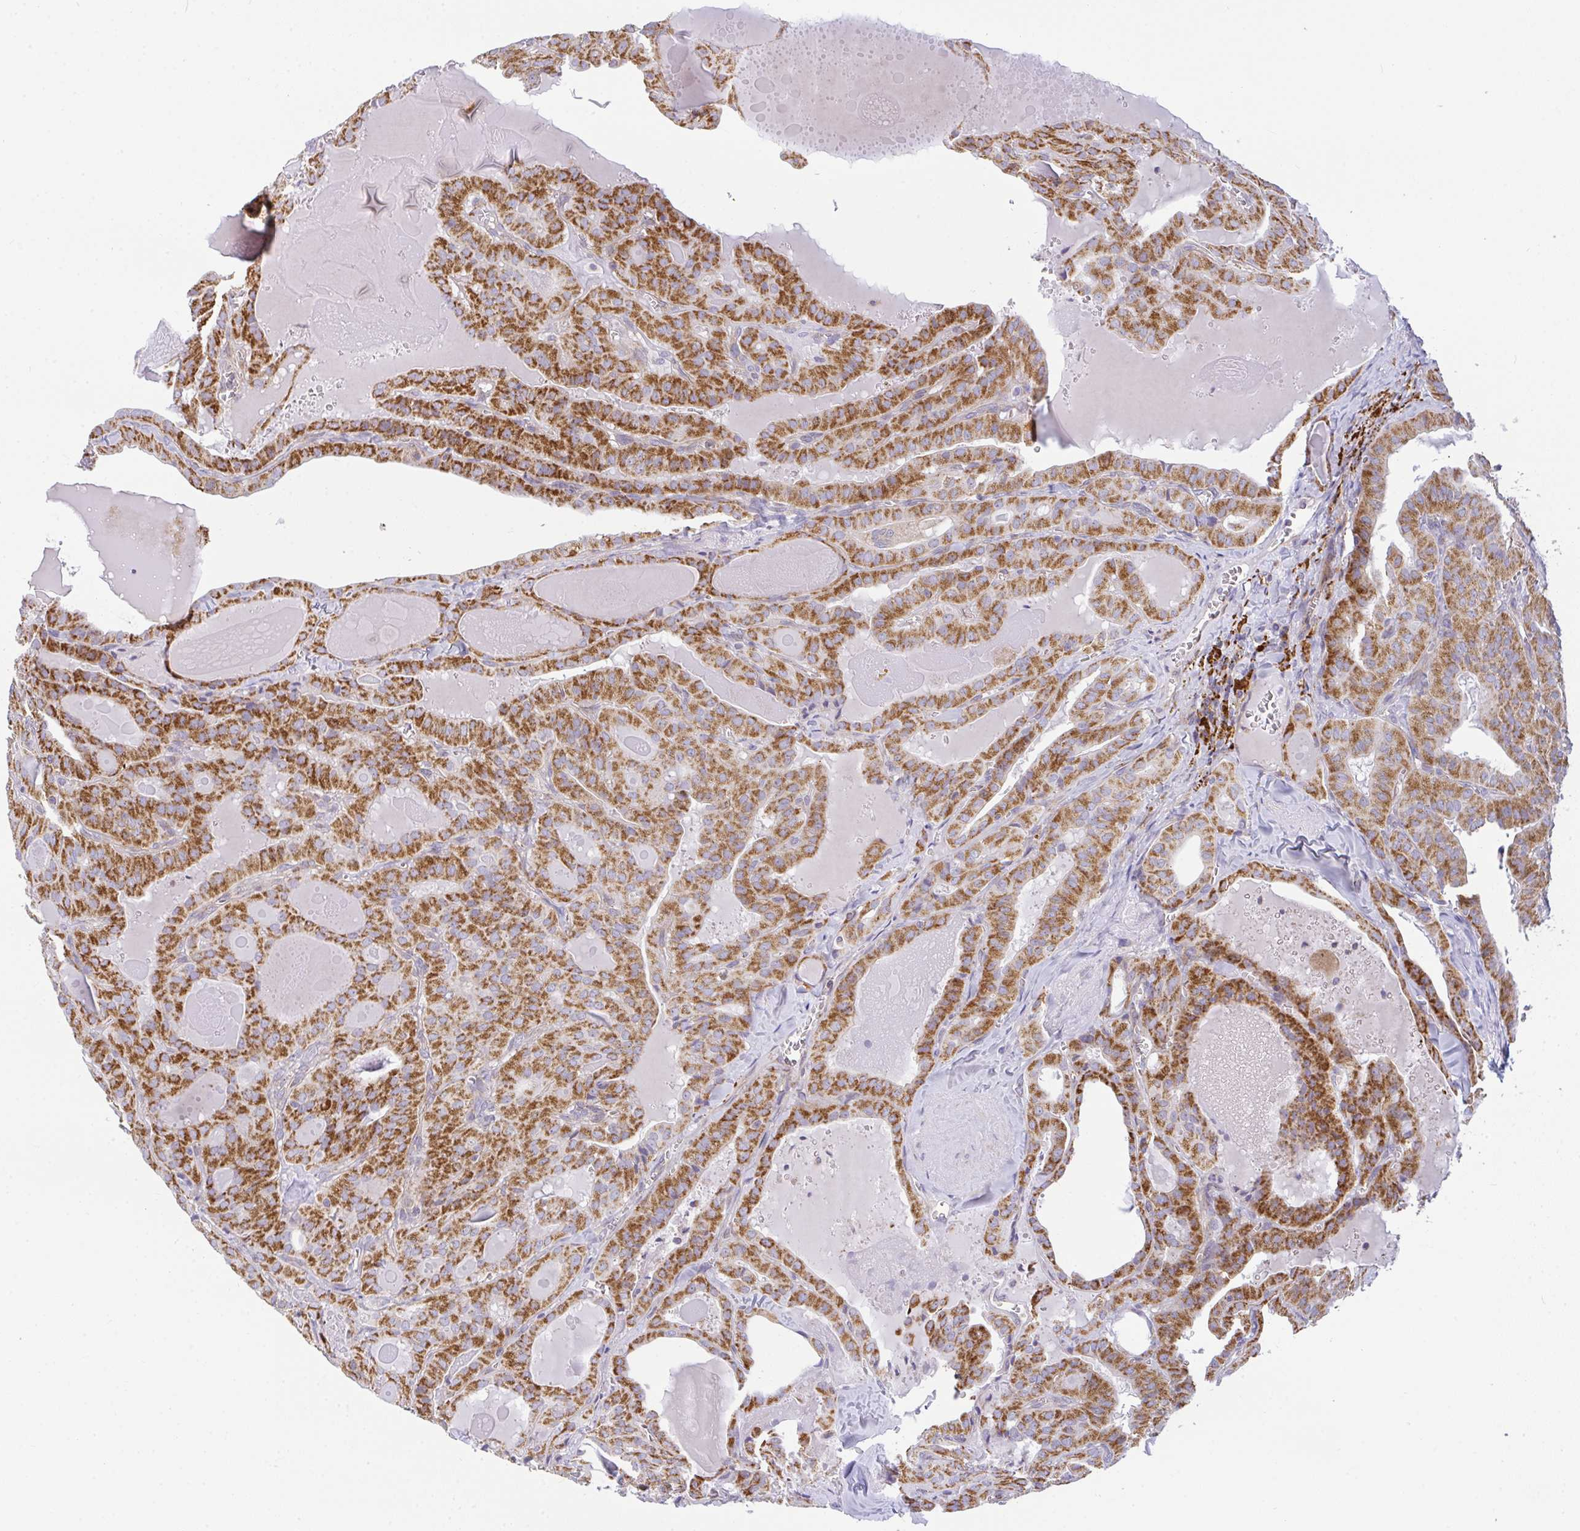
{"staining": {"intensity": "strong", "quantity": ">75%", "location": "cytoplasmic/membranous"}, "tissue": "thyroid cancer", "cell_type": "Tumor cells", "image_type": "cancer", "snomed": [{"axis": "morphology", "description": "Papillary adenocarcinoma, NOS"}, {"axis": "topography", "description": "Thyroid gland"}], "caption": "Thyroid cancer (papillary adenocarcinoma) stained with DAB (3,3'-diaminobenzidine) immunohistochemistry exhibits high levels of strong cytoplasmic/membranous positivity in approximately >75% of tumor cells.", "gene": "SRRM4", "patient": {"sex": "male", "age": 52}}